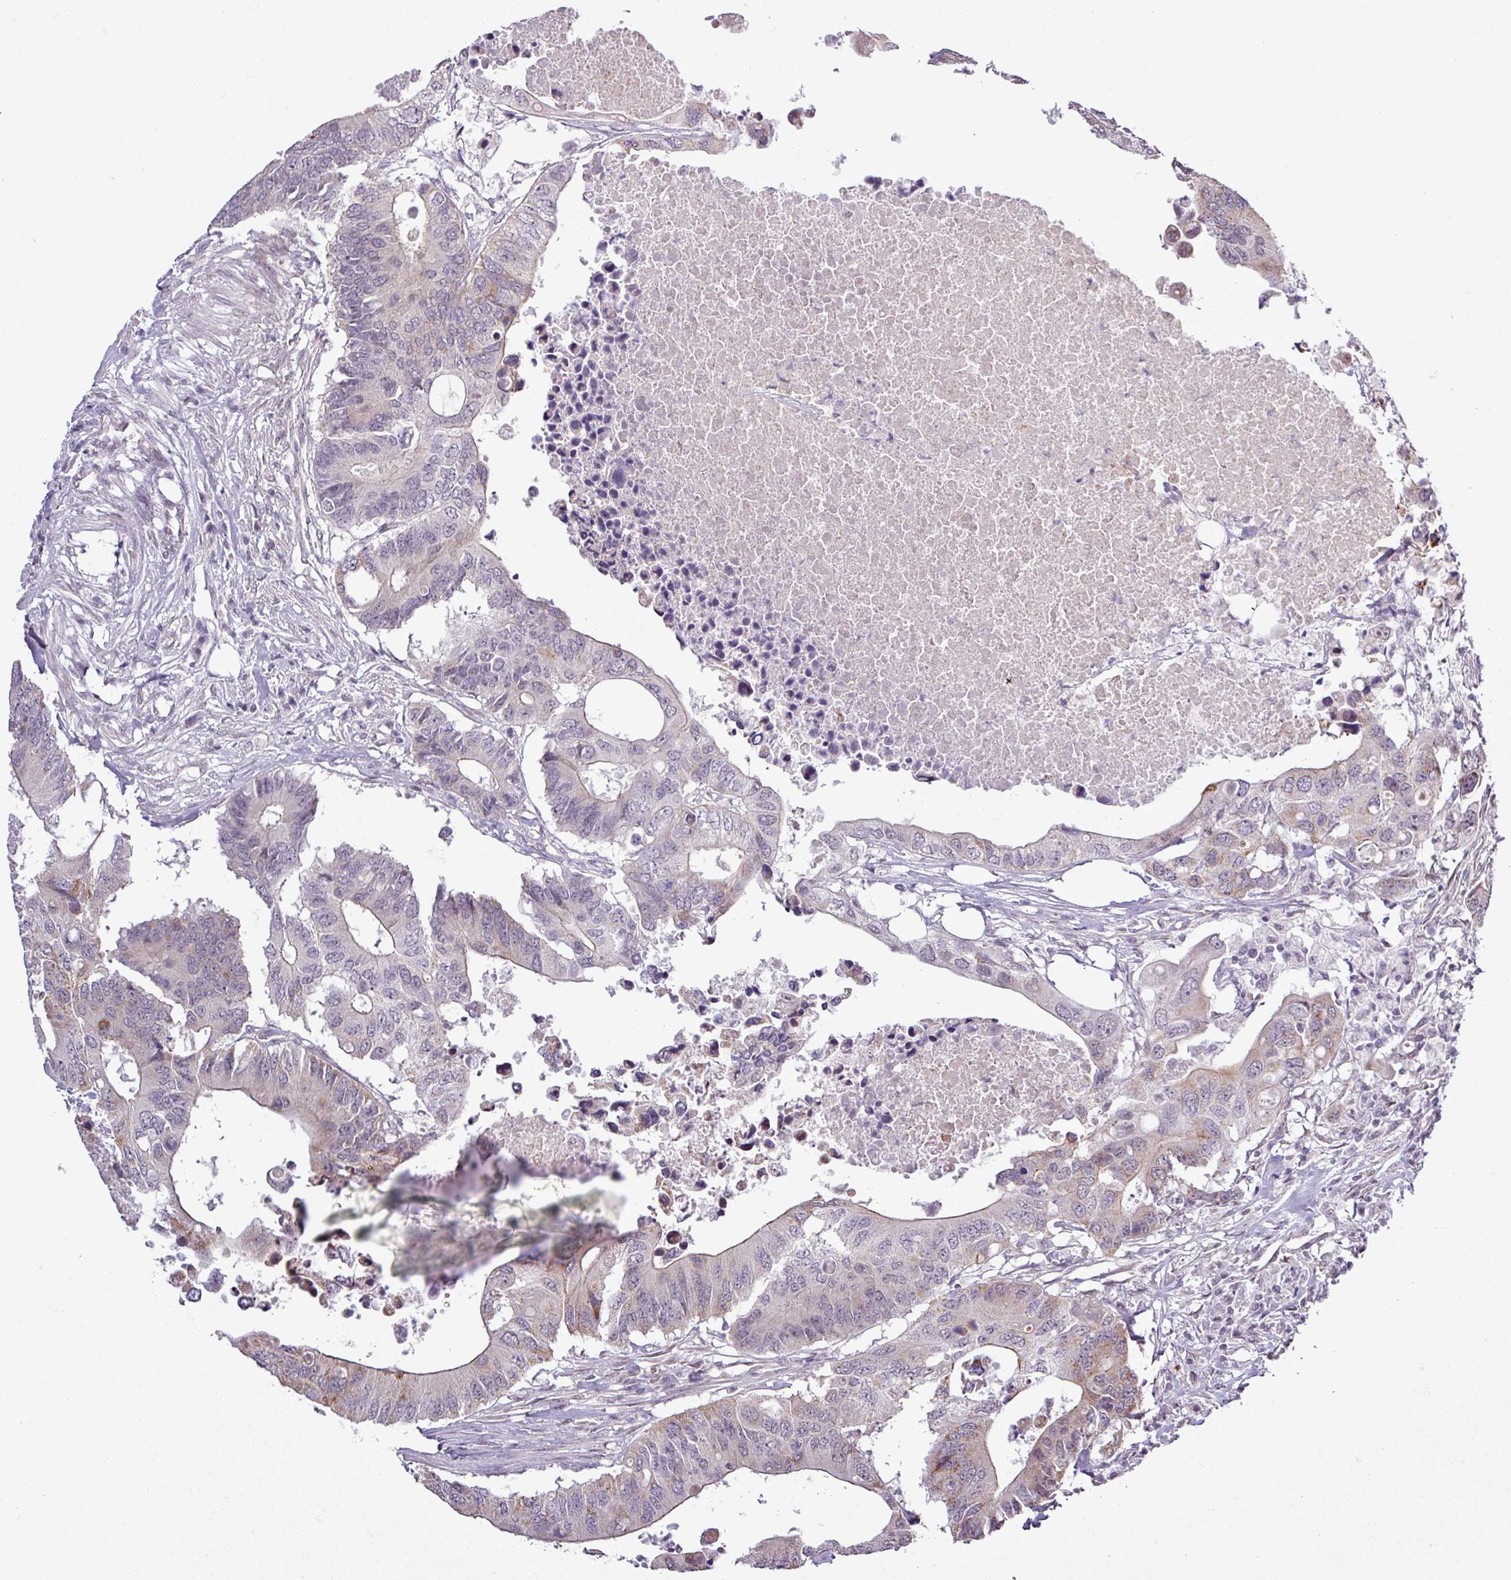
{"staining": {"intensity": "weak", "quantity": "<25%", "location": "cytoplasmic/membranous"}, "tissue": "colorectal cancer", "cell_type": "Tumor cells", "image_type": "cancer", "snomed": [{"axis": "morphology", "description": "Adenocarcinoma, NOS"}, {"axis": "topography", "description": "Colon"}], "caption": "Photomicrograph shows no significant protein staining in tumor cells of colorectal cancer (adenocarcinoma). Nuclei are stained in blue.", "gene": "GPT2", "patient": {"sex": "male", "age": 71}}